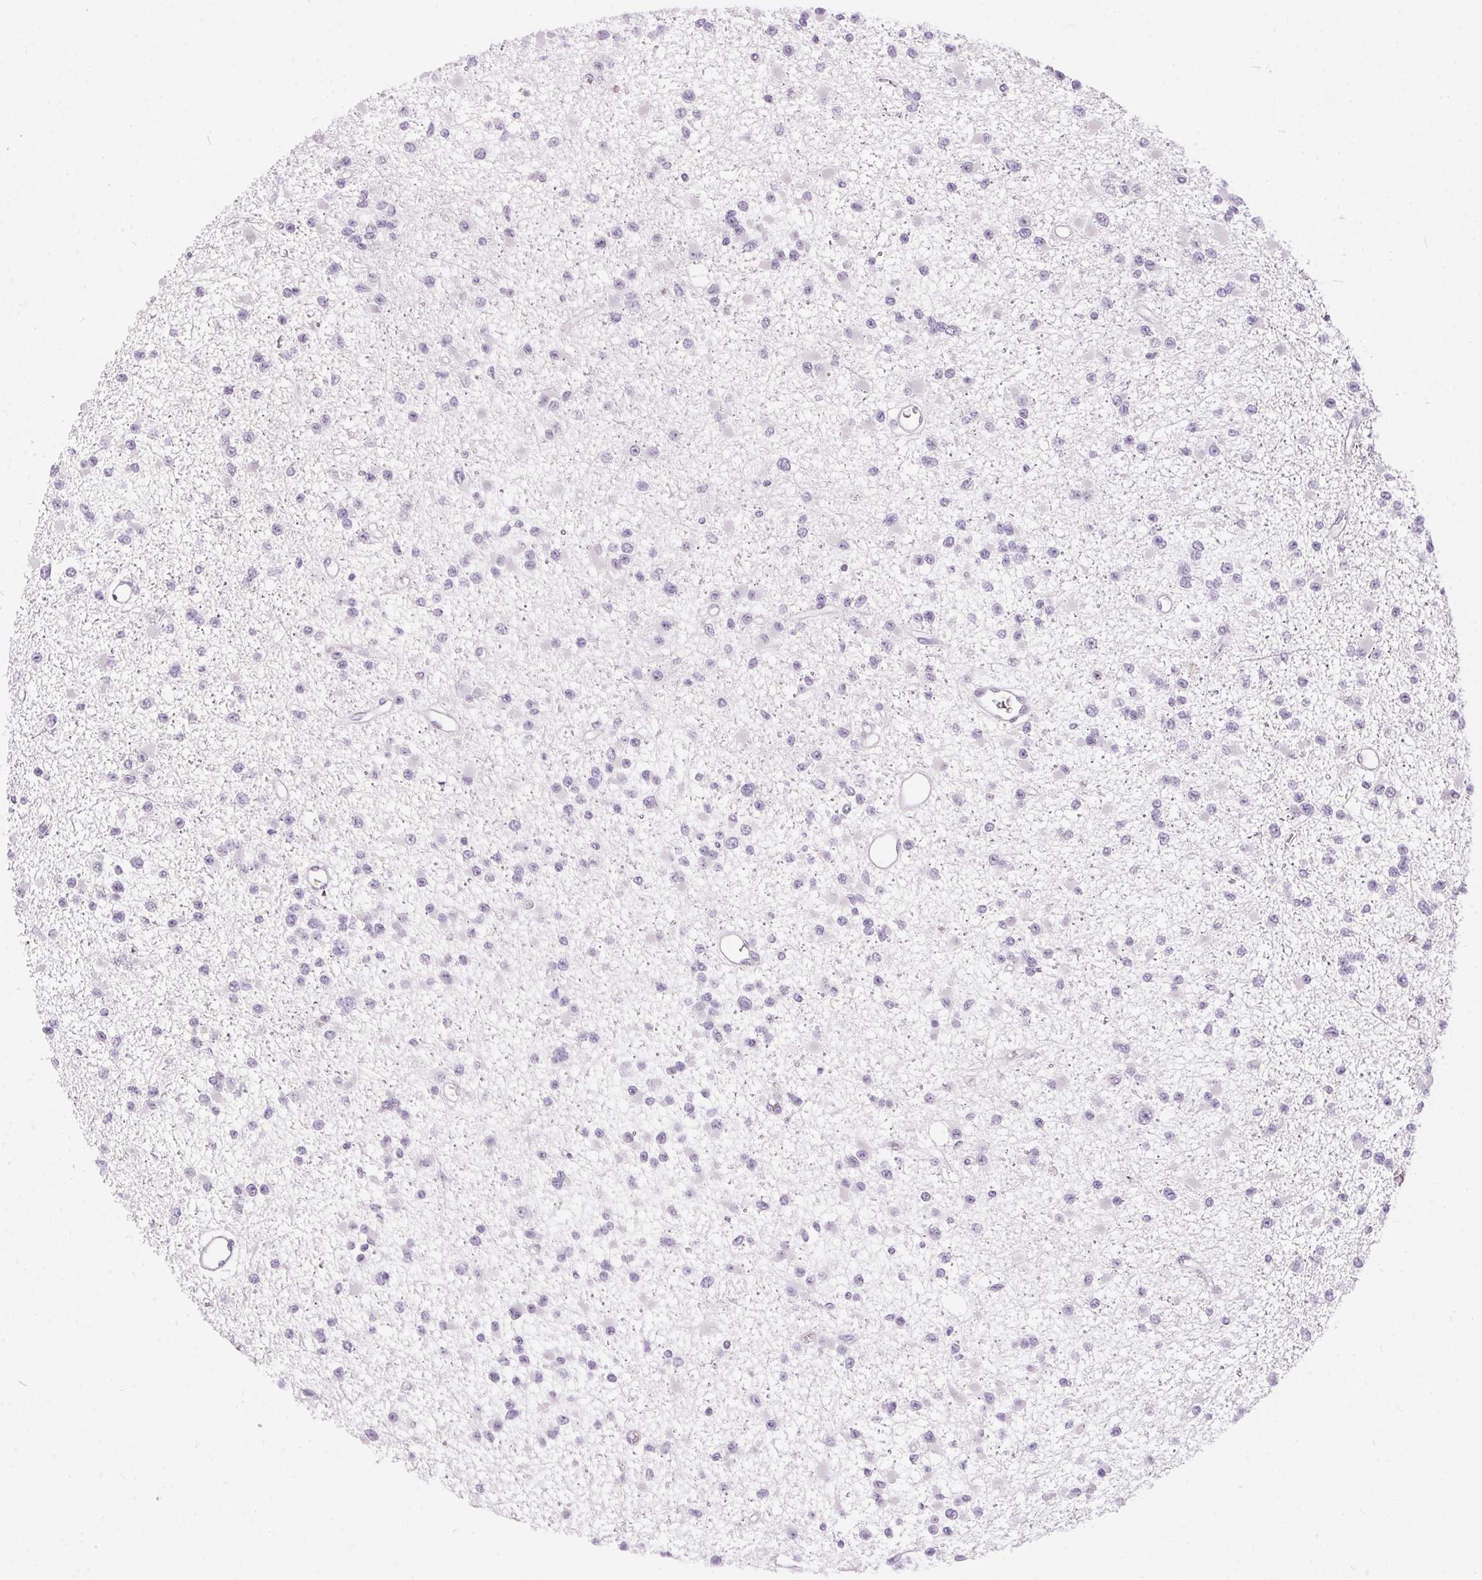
{"staining": {"intensity": "negative", "quantity": "none", "location": "none"}, "tissue": "glioma", "cell_type": "Tumor cells", "image_type": "cancer", "snomed": [{"axis": "morphology", "description": "Glioma, malignant, Low grade"}, {"axis": "topography", "description": "Brain"}], "caption": "Low-grade glioma (malignant) stained for a protein using immunohistochemistry (IHC) exhibits no staining tumor cells.", "gene": "GBP6", "patient": {"sex": "female", "age": 22}}